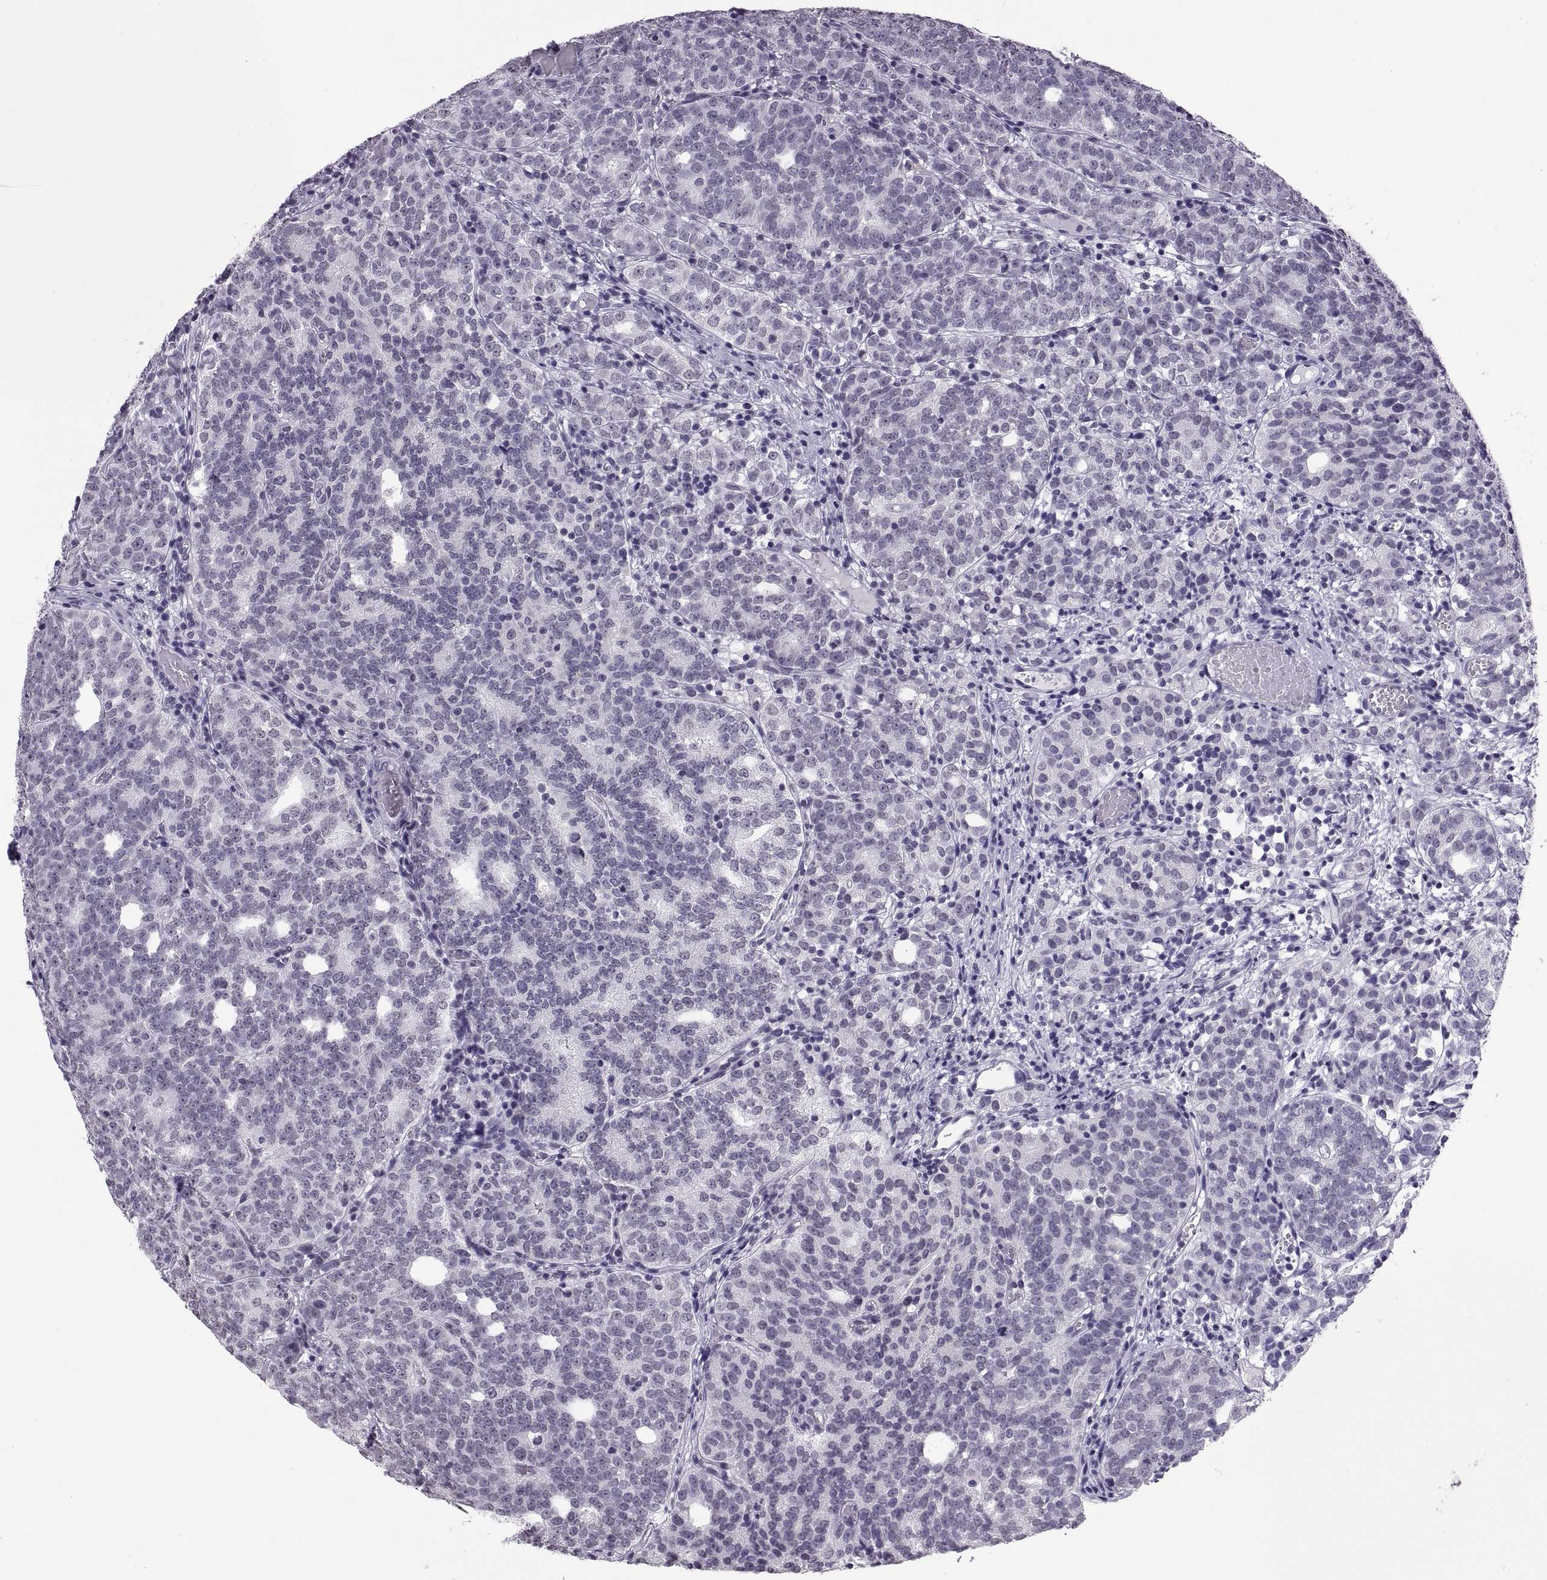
{"staining": {"intensity": "negative", "quantity": "none", "location": "none"}, "tissue": "prostate cancer", "cell_type": "Tumor cells", "image_type": "cancer", "snomed": [{"axis": "morphology", "description": "Adenocarcinoma, High grade"}, {"axis": "topography", "description": "Prostate"}], "caption": "Prostate cancer stained for a protein using immunohistochemistry (IHC) shows no expression tumor cells.", "gene": "CARTPT", "patient": {"sex": "male", "age": 53}}